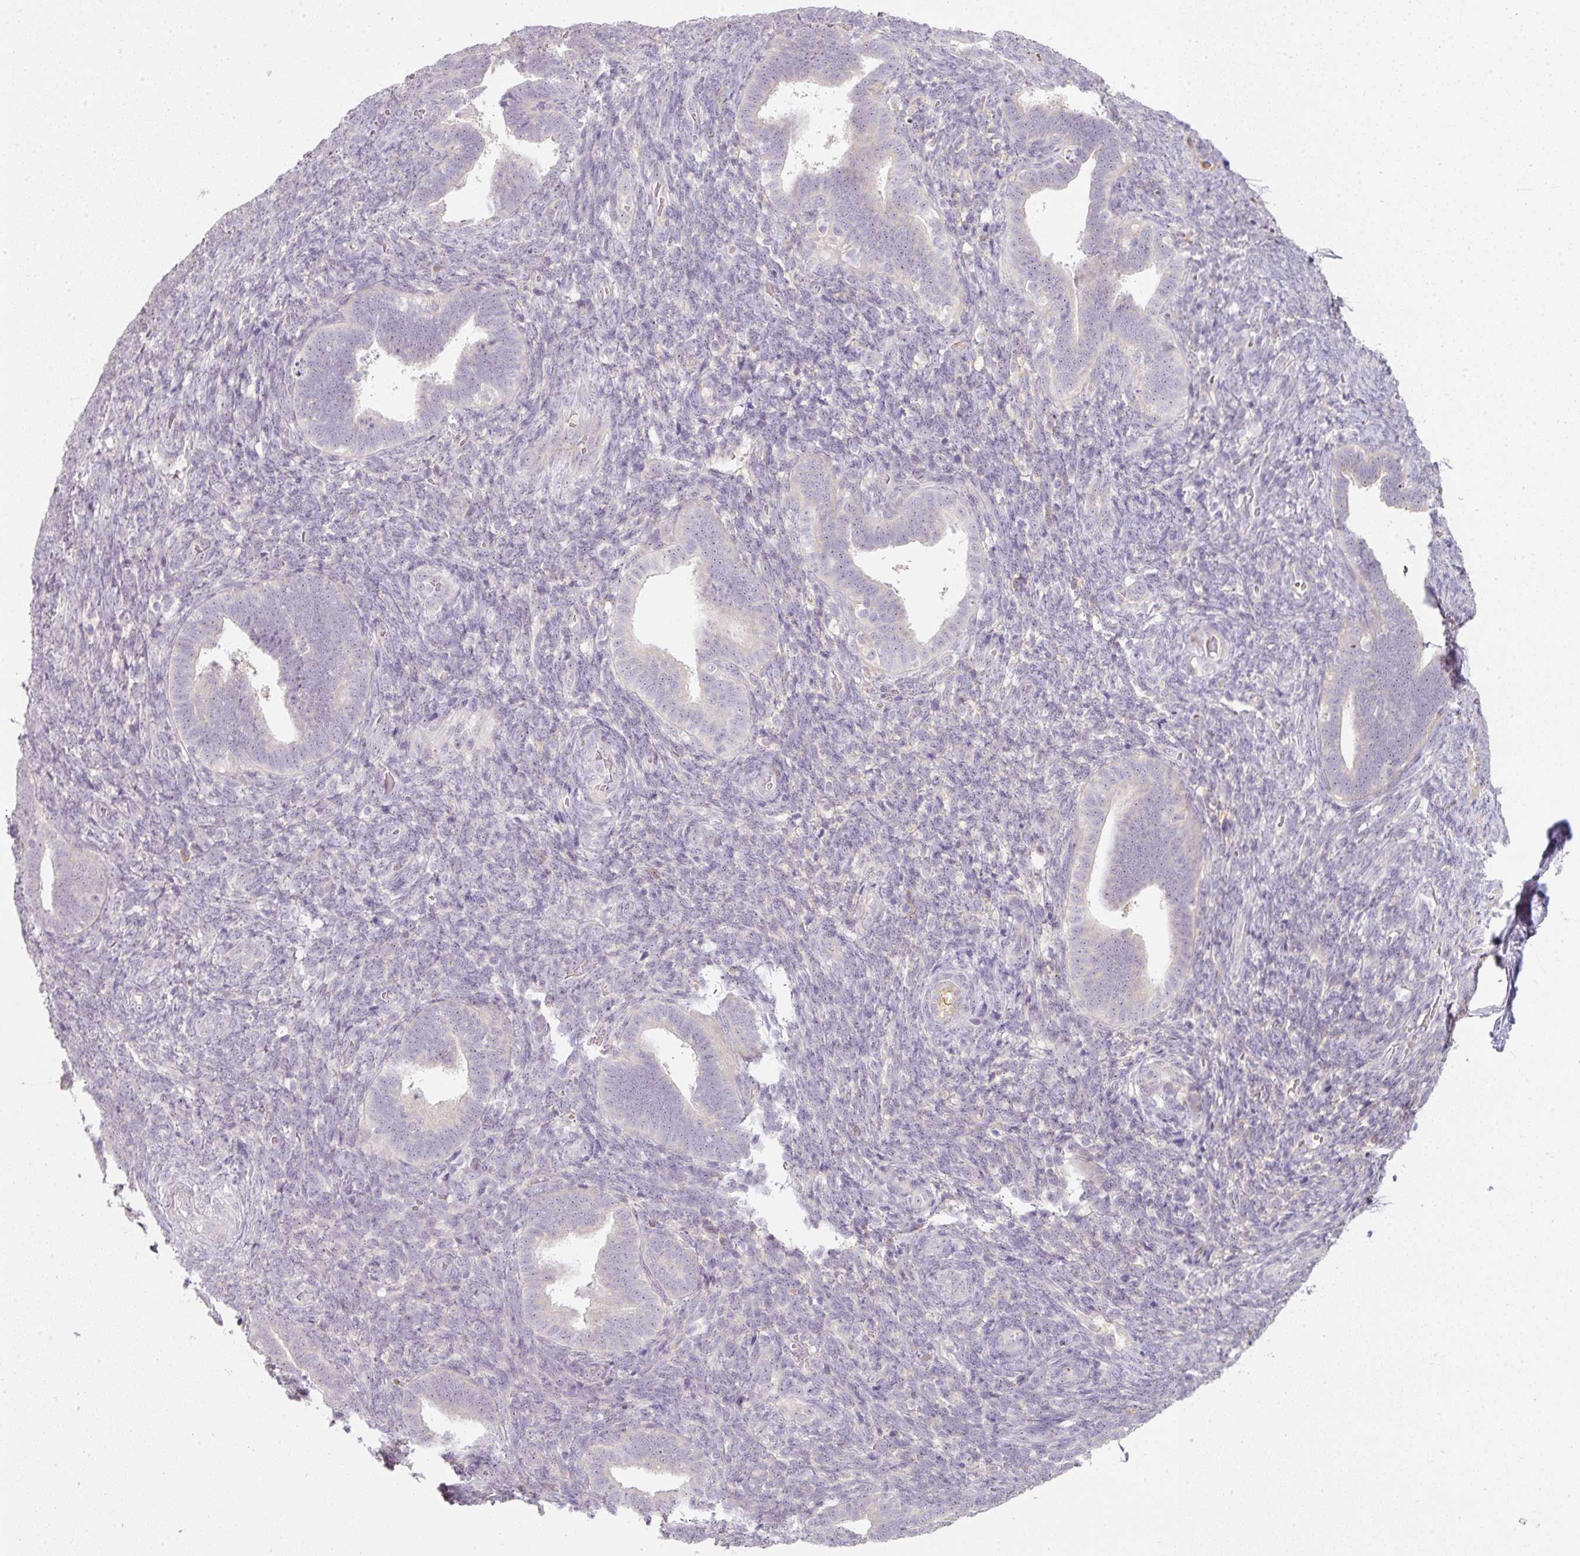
{"staining": {"intensity": "negative", "quantity": "none", "location": "none"}, "tissue": "endometrium", "cell_type": "Cells in endometrial stroma", "image_type": "normal", "snomed": [{"axis": "morphology", "description": "Normal tissue, NOS"}, {"axis": "topography", "description": "Endometrium"}], "caption": "Immunohistochemistry (IHC) photomicrograph of normal endometrium: endometrium stained with DAB (3,3'-diaminobenzidine) demonstrates no significant protein staining in cells in endometrial stroma.", "gene": "TMEM37", "patient": {"sex": "female", "age": 34}}